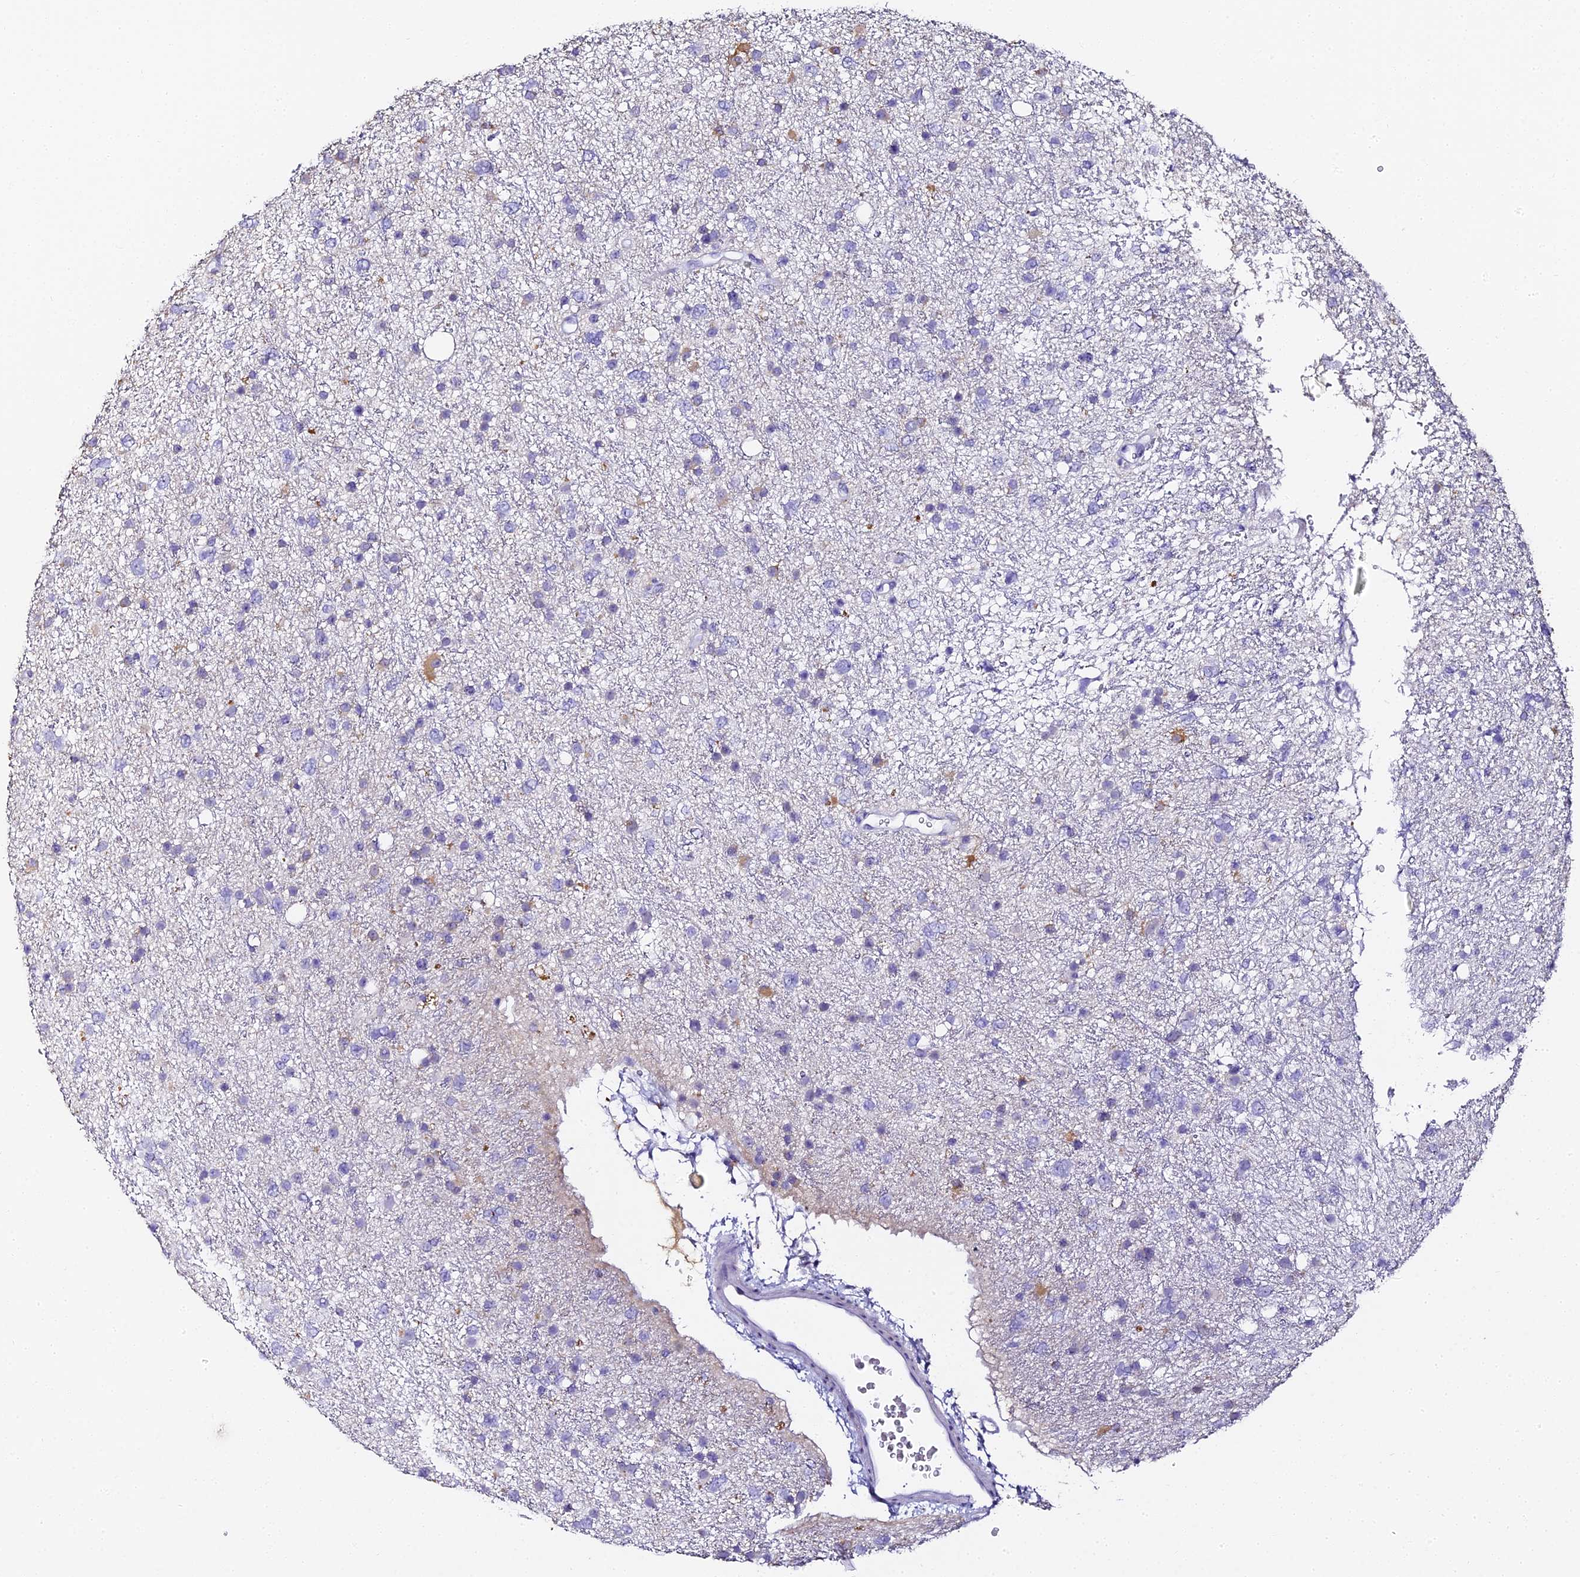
{"staining": {"intensity": "negative", "quantity": "none", "location": "none"}, "tissue": "glioma", "cell_type": "Tumor cells", "image_type": "cancer", "snomed": [{"axis": "morphology", "description": "Glioma, malignant, Low grade"}, {"axis": "topography", "description": "Cerebral cortex"}], "caption": "The histopathology image shows no staining of tumor cells in glioma.", "gene": "ABHD14A-ACY1", "patient": {"sex": "female", "age": 39}}